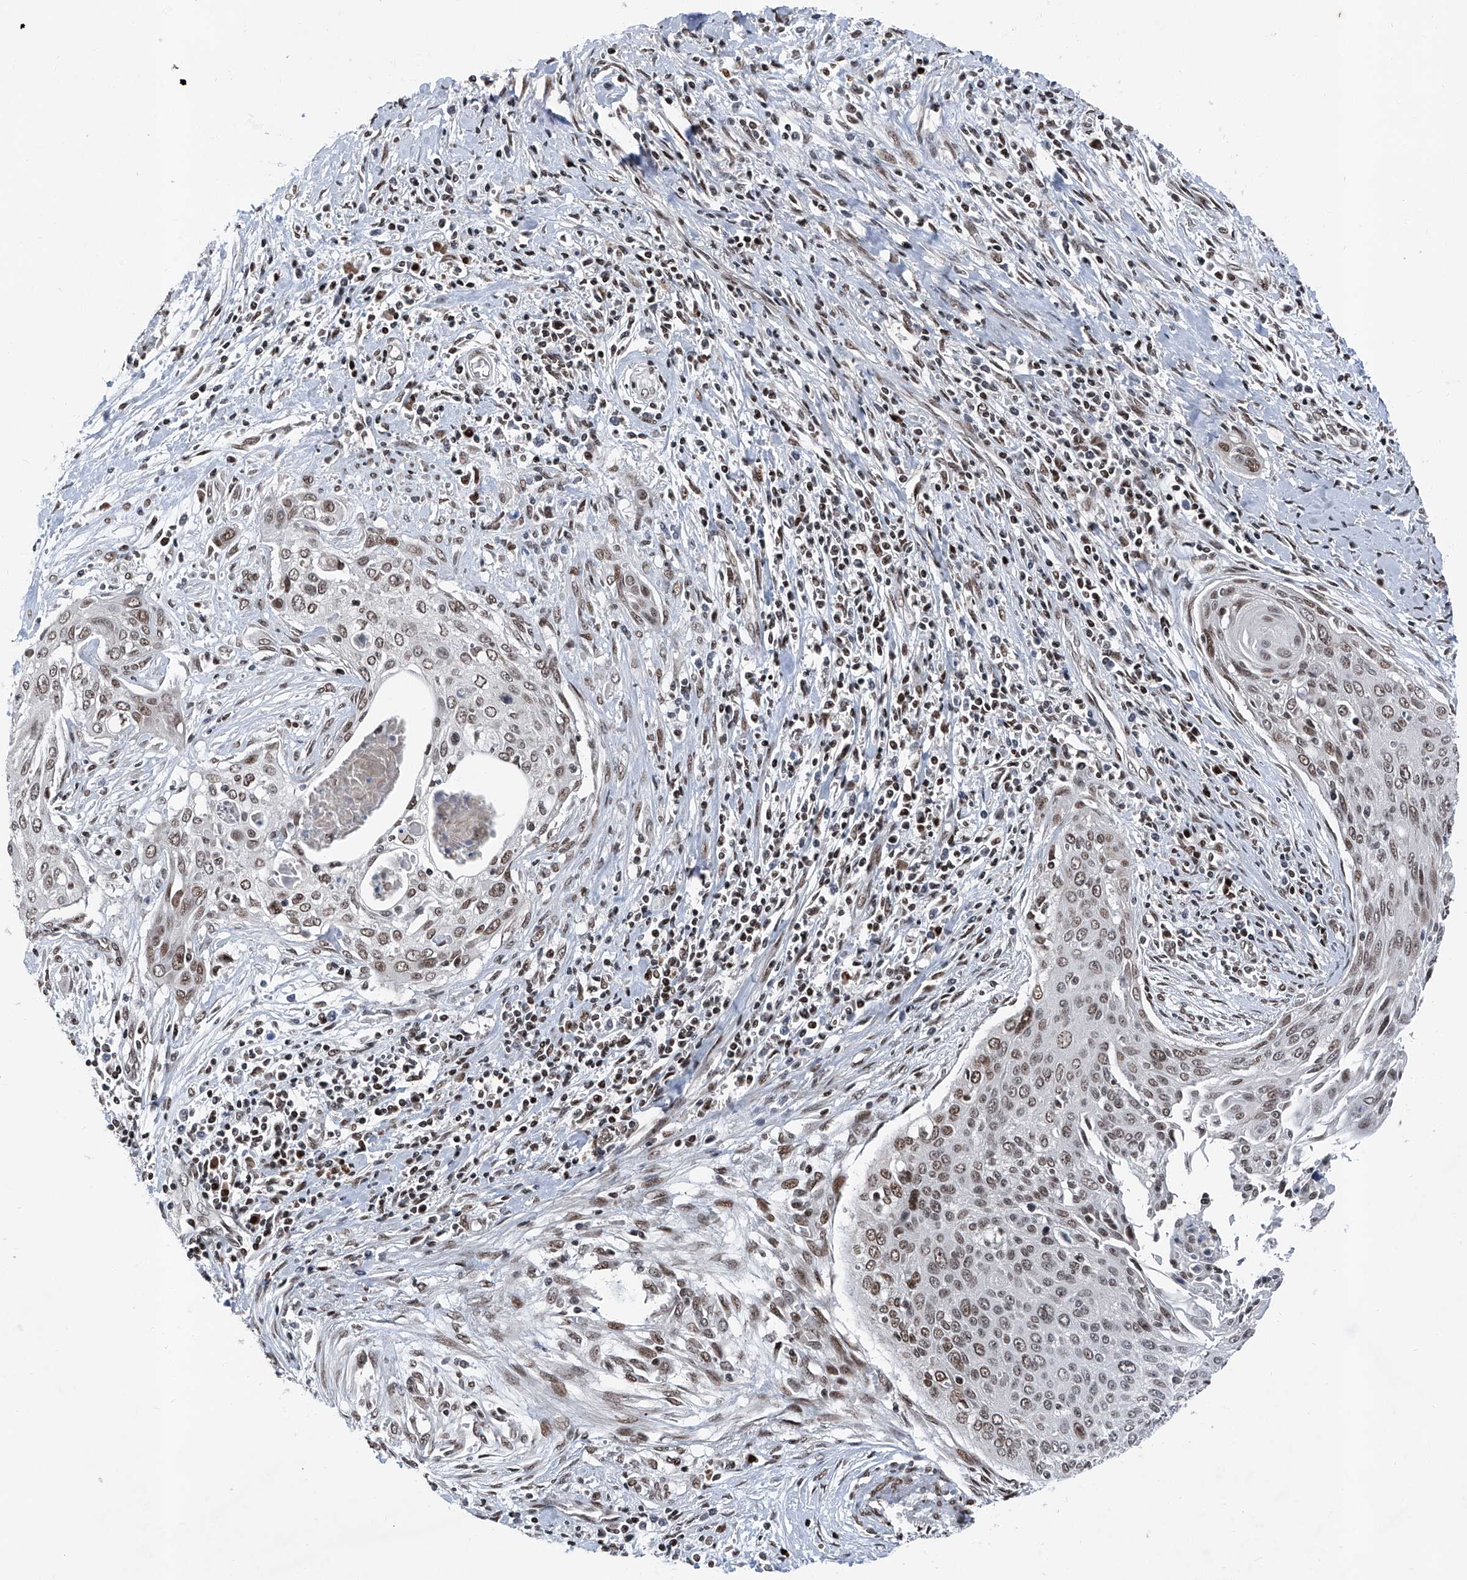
{"staining": {"intensity": "weak", "quantity": ">75%", "location": "nuclear"}, "tissue": "cervical cancer", "cell_type": "Tumor cells", "image_type": "cancer", "snomed": [{"axis": "morphology", "description": "Squamous cell carcinoma, NOS"}, {"axis": "topography", "description": "Cervix"}], "caption": "Tumor cells demonstrate low levels of weak nuclear positivity in approximately >75% of cells in cervical squamous cell carcinoma.", "gene": "BMI1", "patient": {"sex": "female", "age": 55}}